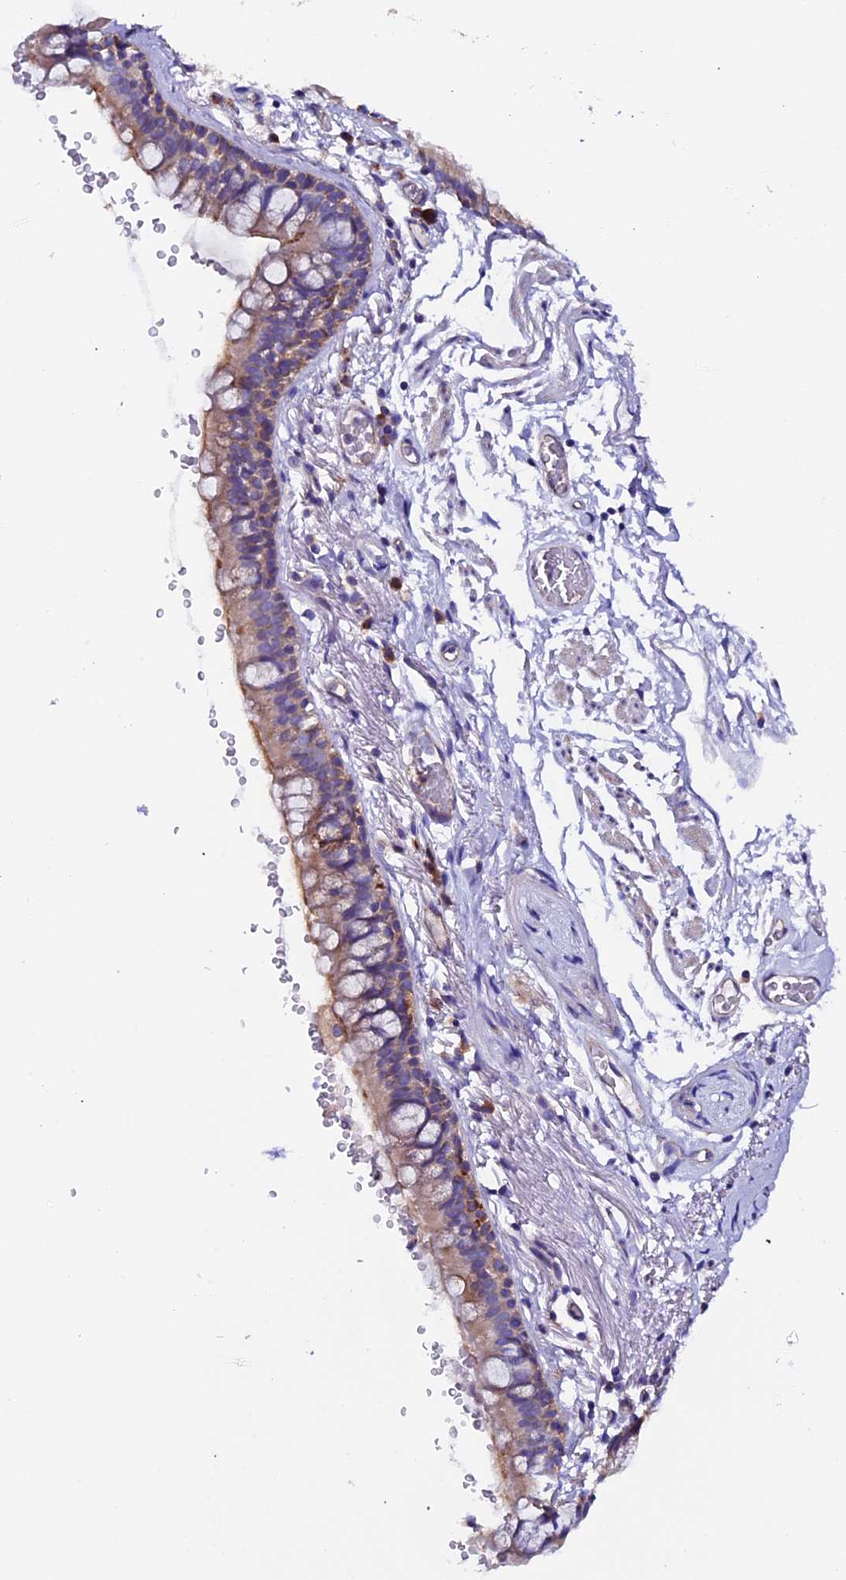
{"staining": {"intensity": "moderate", "quantity": "25%-75%", "location": "cytoplasmic/membranous"}, "tissue": "bronchus", "cell_type": "Respiratory epithelial cells", "image_type": "normal", "snomed": [{"axis": "morphology", "description": "Normal tissue, NOS"}, {"axis": "topography", "description": "Lymph node"}, {"axis": "topography", "description": "Bronchus"}], "caption": "Moderate cytoplasmic/membranous expression is appreciated in about 25%-75% of respiratory epithelial cells in normal bronchus.", "gene": "COMTD1", "patient": {"sex": "male", "age": 63}}